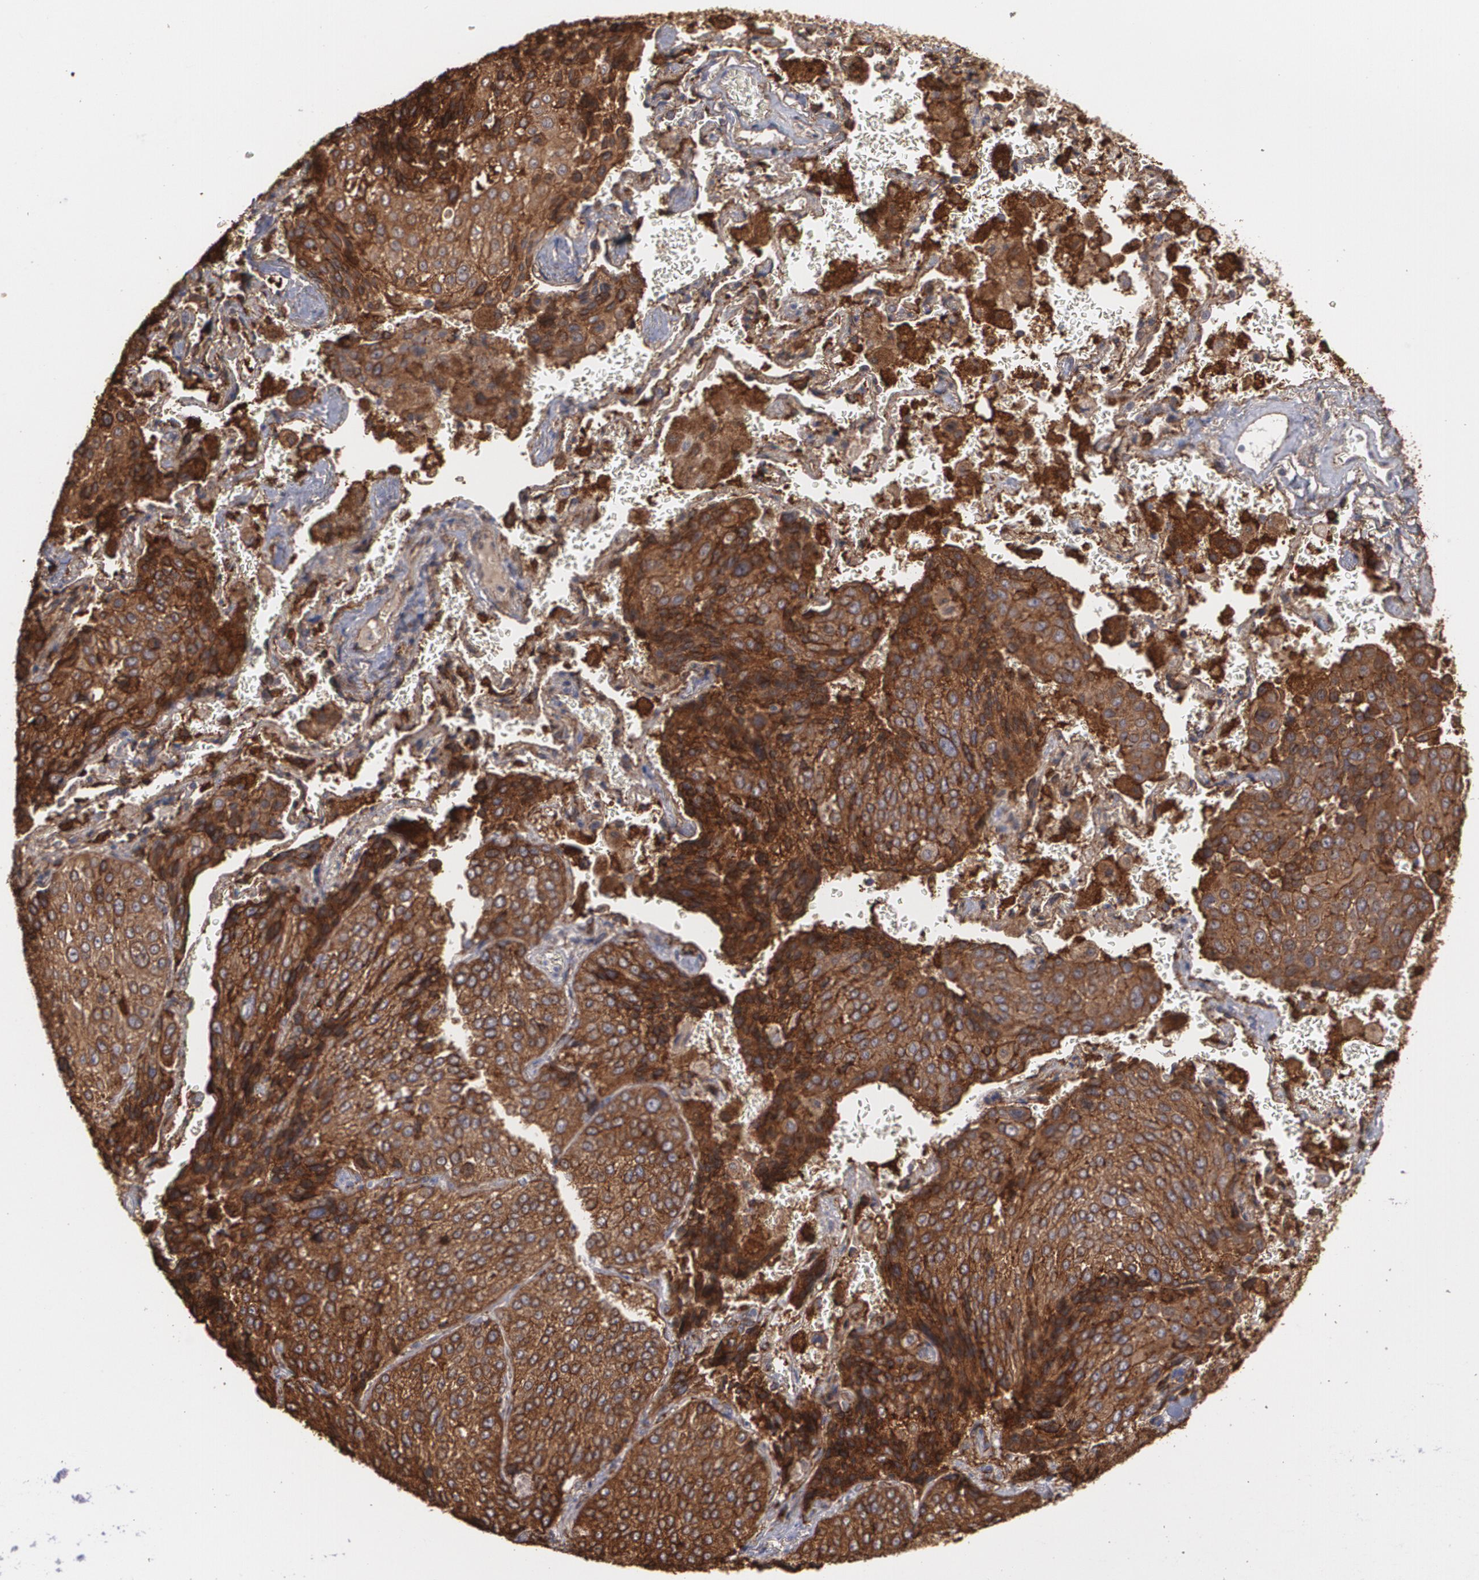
{"staining": {"intensity": "strong", "quantity": ">75%", "location": "cytoplasmic/membranous"}, "tissue": "lung cancer", "cell_type": "Tumor cells", "image_type": "cancer", "snomed": [{"axis": "morphology", "description": "Squamous cell carcinoma, NOS"}, {"axis": "topography", "description": "Lung"}], "caption": "Immunohistochemical staining of squamous cell carcinoma (lung) demonstrates high levels of strong cytoplasmic/membranous staining in about >75% of tumor cells.", "gene": "TJP1", "patient": {"sex": "male", "age": 54}}